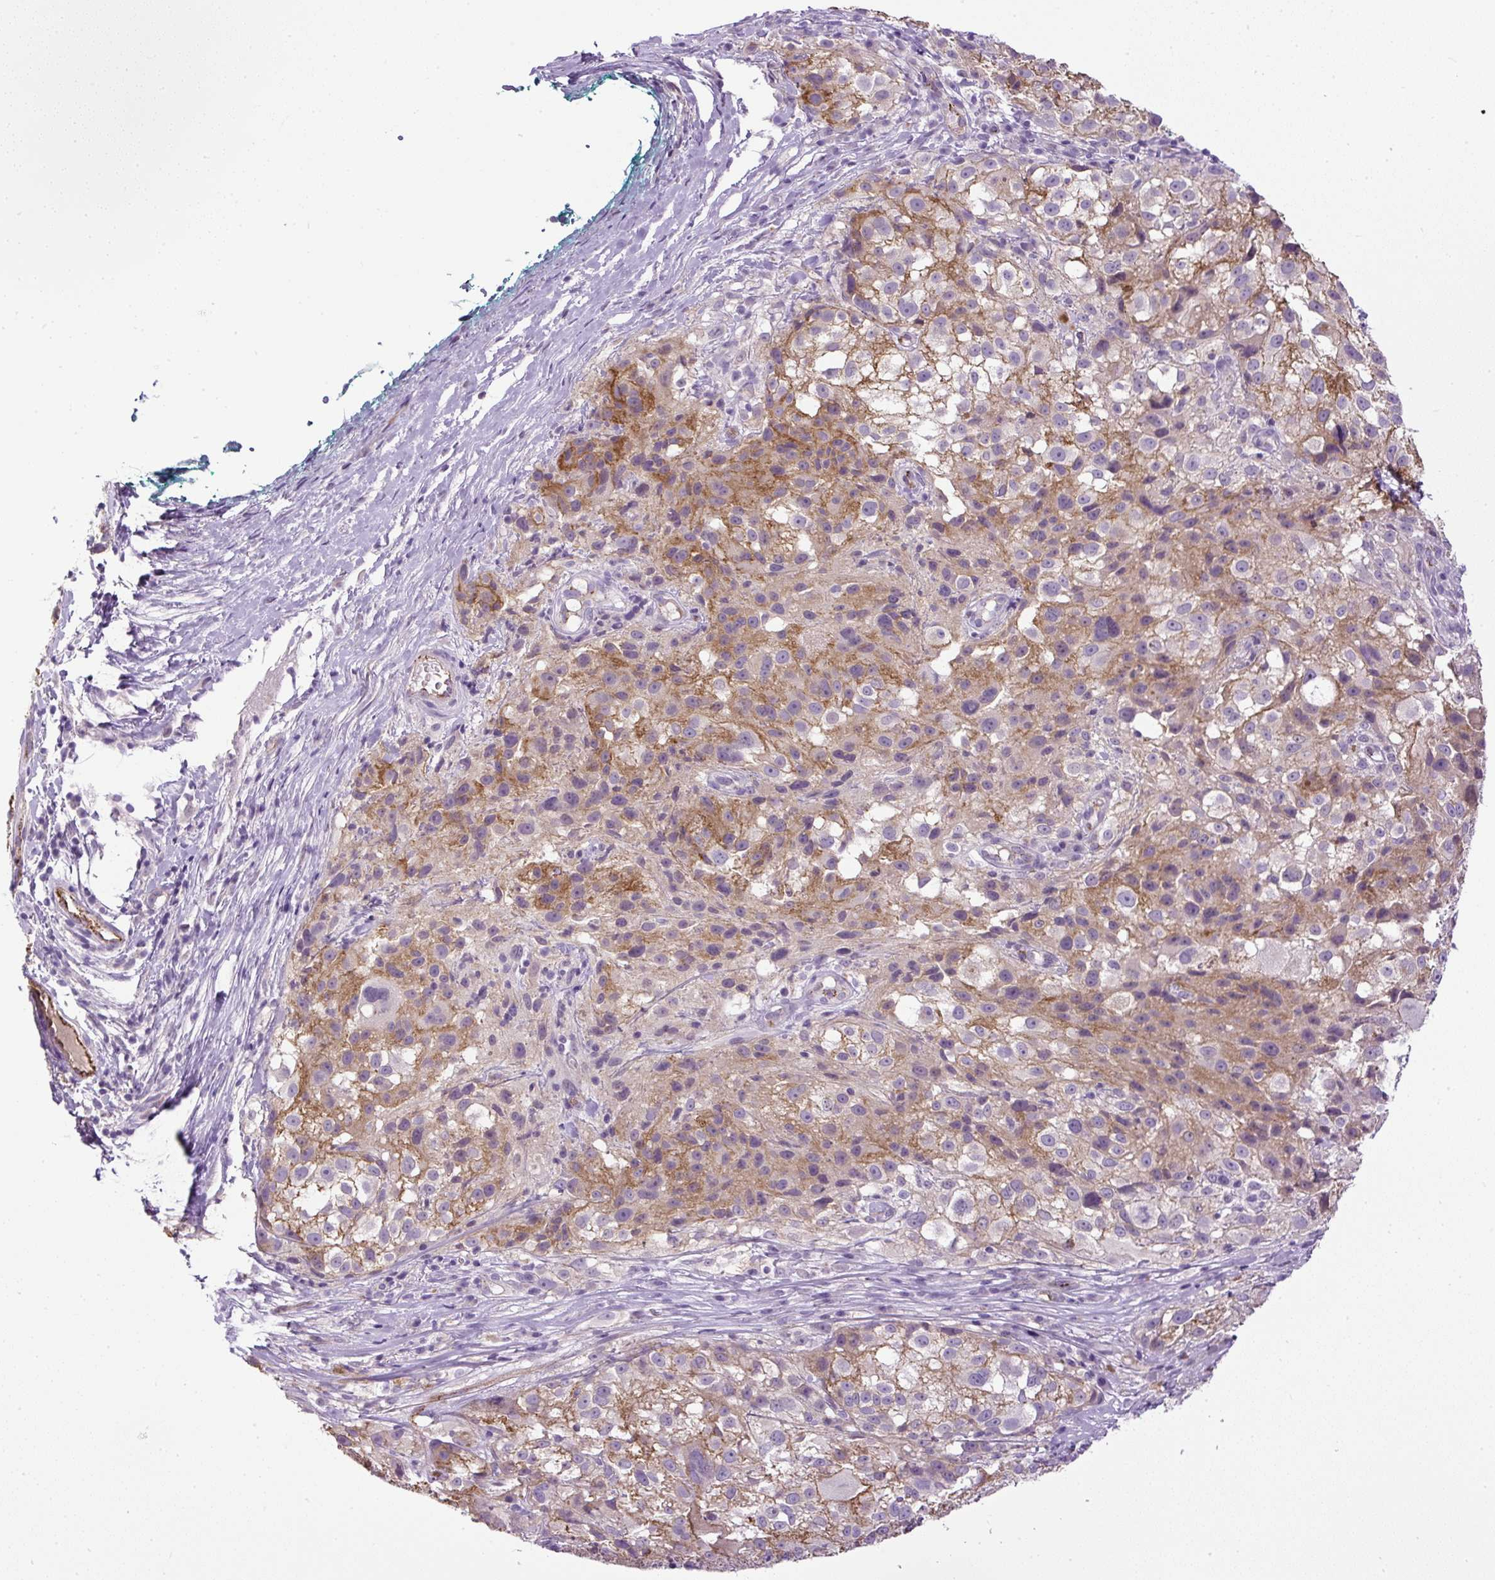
{"staining": {"intensity": "moderate", "quantity": "25%-75%", "location": "cytoplasmic/membranous"}, "tissue": "melanoma", "cell_type": "Tumor cells", "image_type": "cancer", "snomed": [{"axis": "morphology", "description": "Necrosis, NOS"}, {"axis": "morphology", "description": "Malignant melanoma, NOS"}, {"axis": "topography", "description": "Skin"}], "caption": "Immunohistochemical staining of human malignant melanoma shows medium levels of moderate cytoplasmic/membranous protein expression in approximately 25%-75% of tumor cells.", "gene": "LEFTY2", "patient": {"sex": "female", "age": 87}}